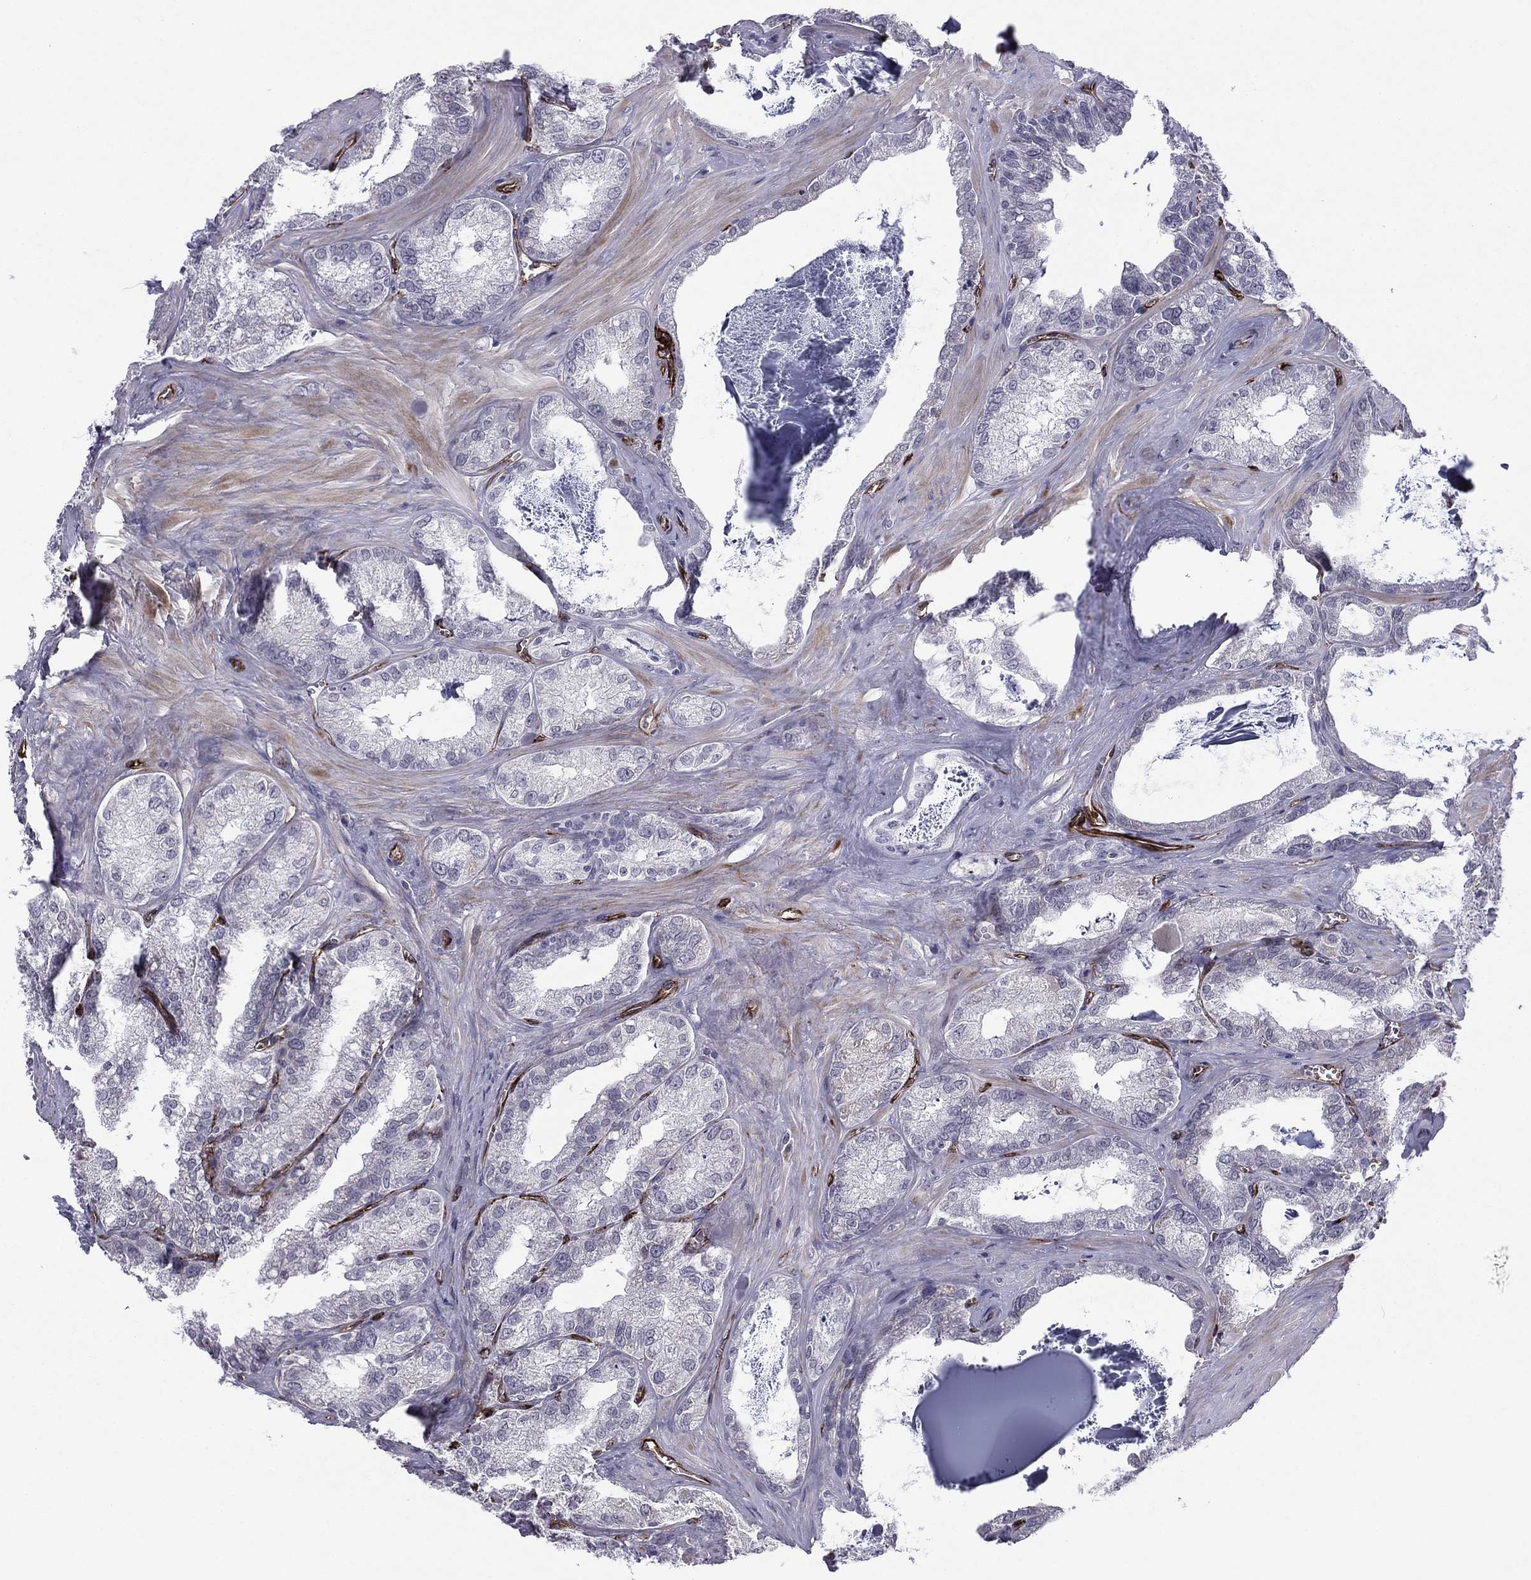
{"staining": {"intensity": "negative", "quantity": "none", "location": "none"}, "tissue": "seminal vesicle", "cell_type": "Glandular cells", "image_type": "normal", "snomed": [{"axis": "morphology", "description": "Normal tissue, NOS"}, {"axis": "topography", "description": "Seminal veicle"}], "caption": "IHC of normal seminal vesicle exhibits no staining in glandular cells.", "gene": "ANKS4B", "patient": {"sex": "male", "age": 57}}